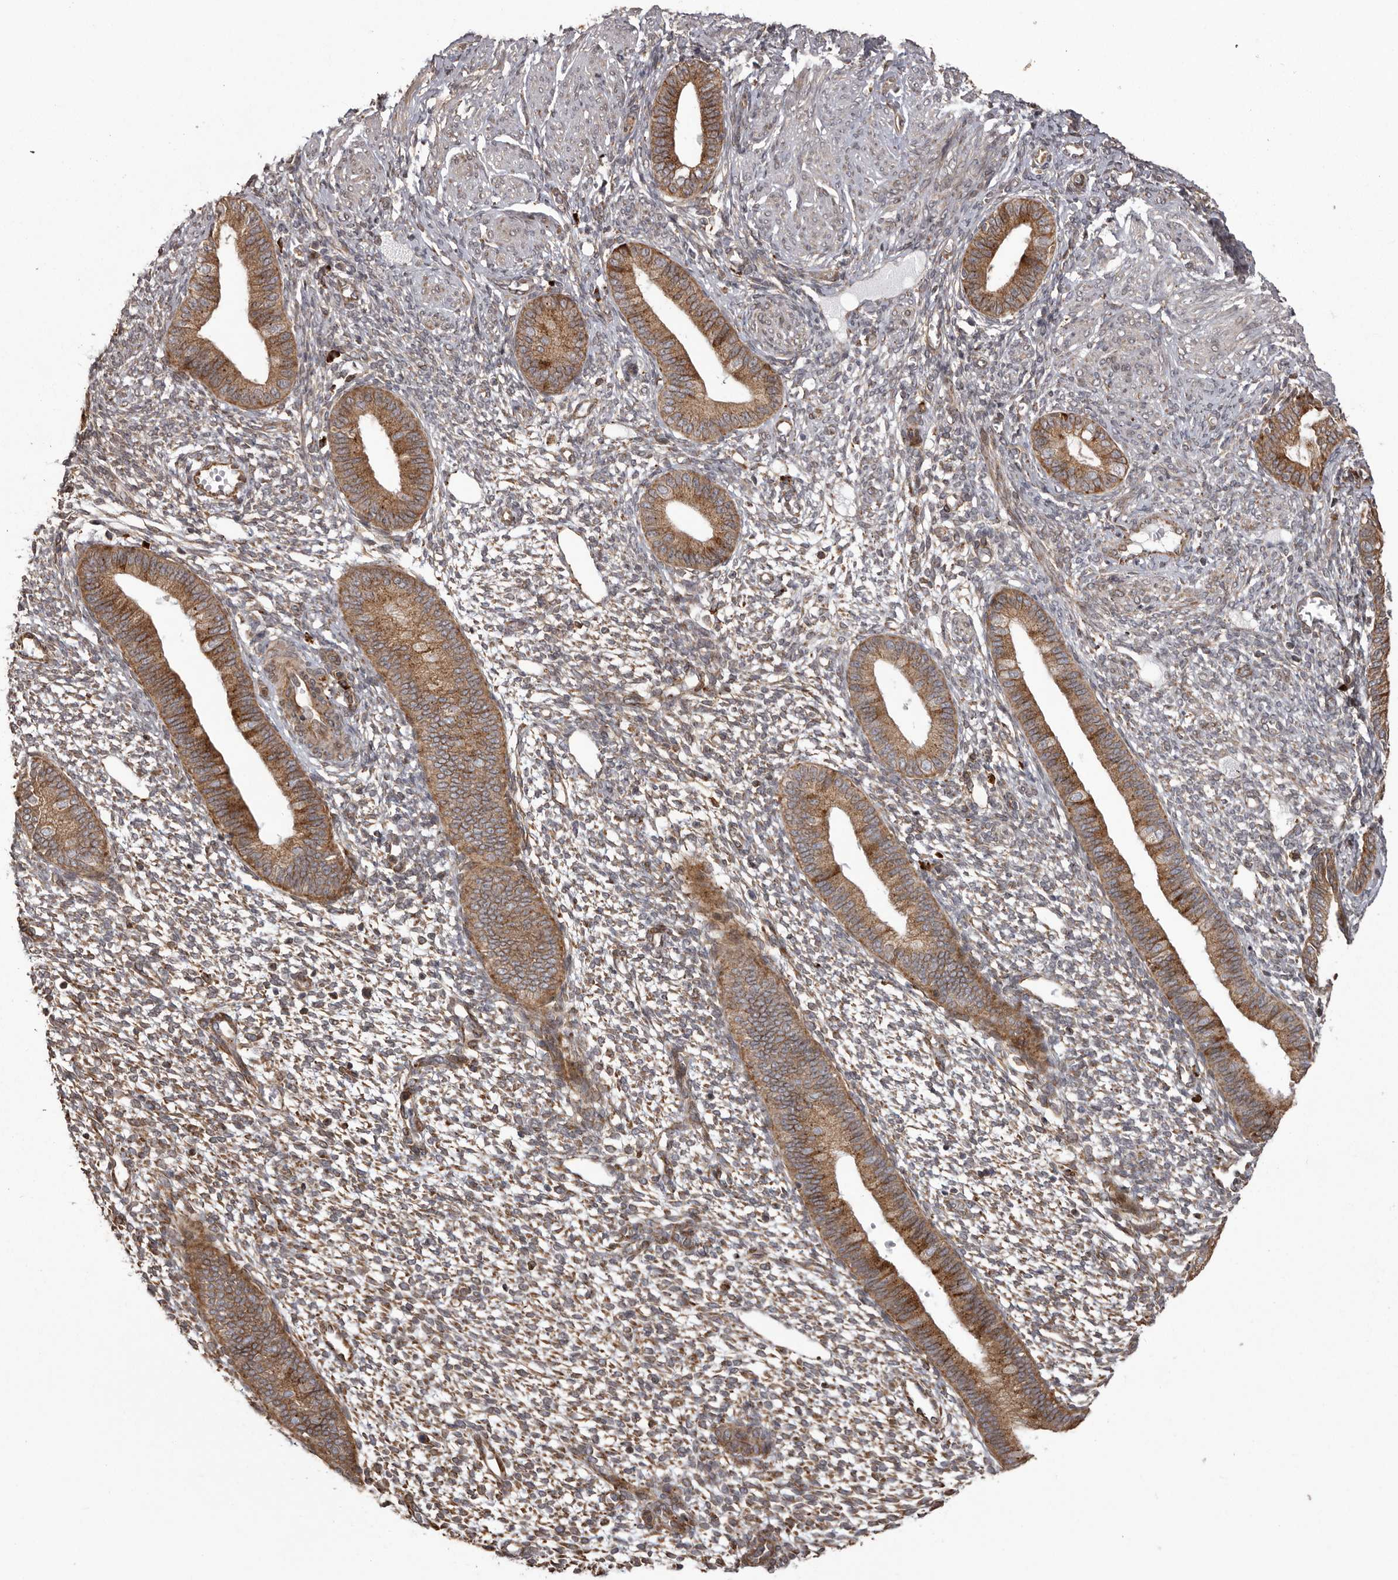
{"staining": {"intensity": "moderate", "quantity": ">75%", "location": "cytoplasmic/membranous"}, "tissue": "endometrium", "cell_type": "Cells in endometrial stroma", "image_type": "normal", "snomed": [{"axis": "morphology", "description": "Normal tissue, NOS"}, {"axis": "topography", "description": "Endometrium"}], "caption": "The histopathology image displays staining of unremarkable endometrium, revealing moderate cytoplasmic/membranous protein staining (brown color) within cells in endometrial stroma.", "gene": "NUP43", "patient": {"sex": "female", "age": 46}}